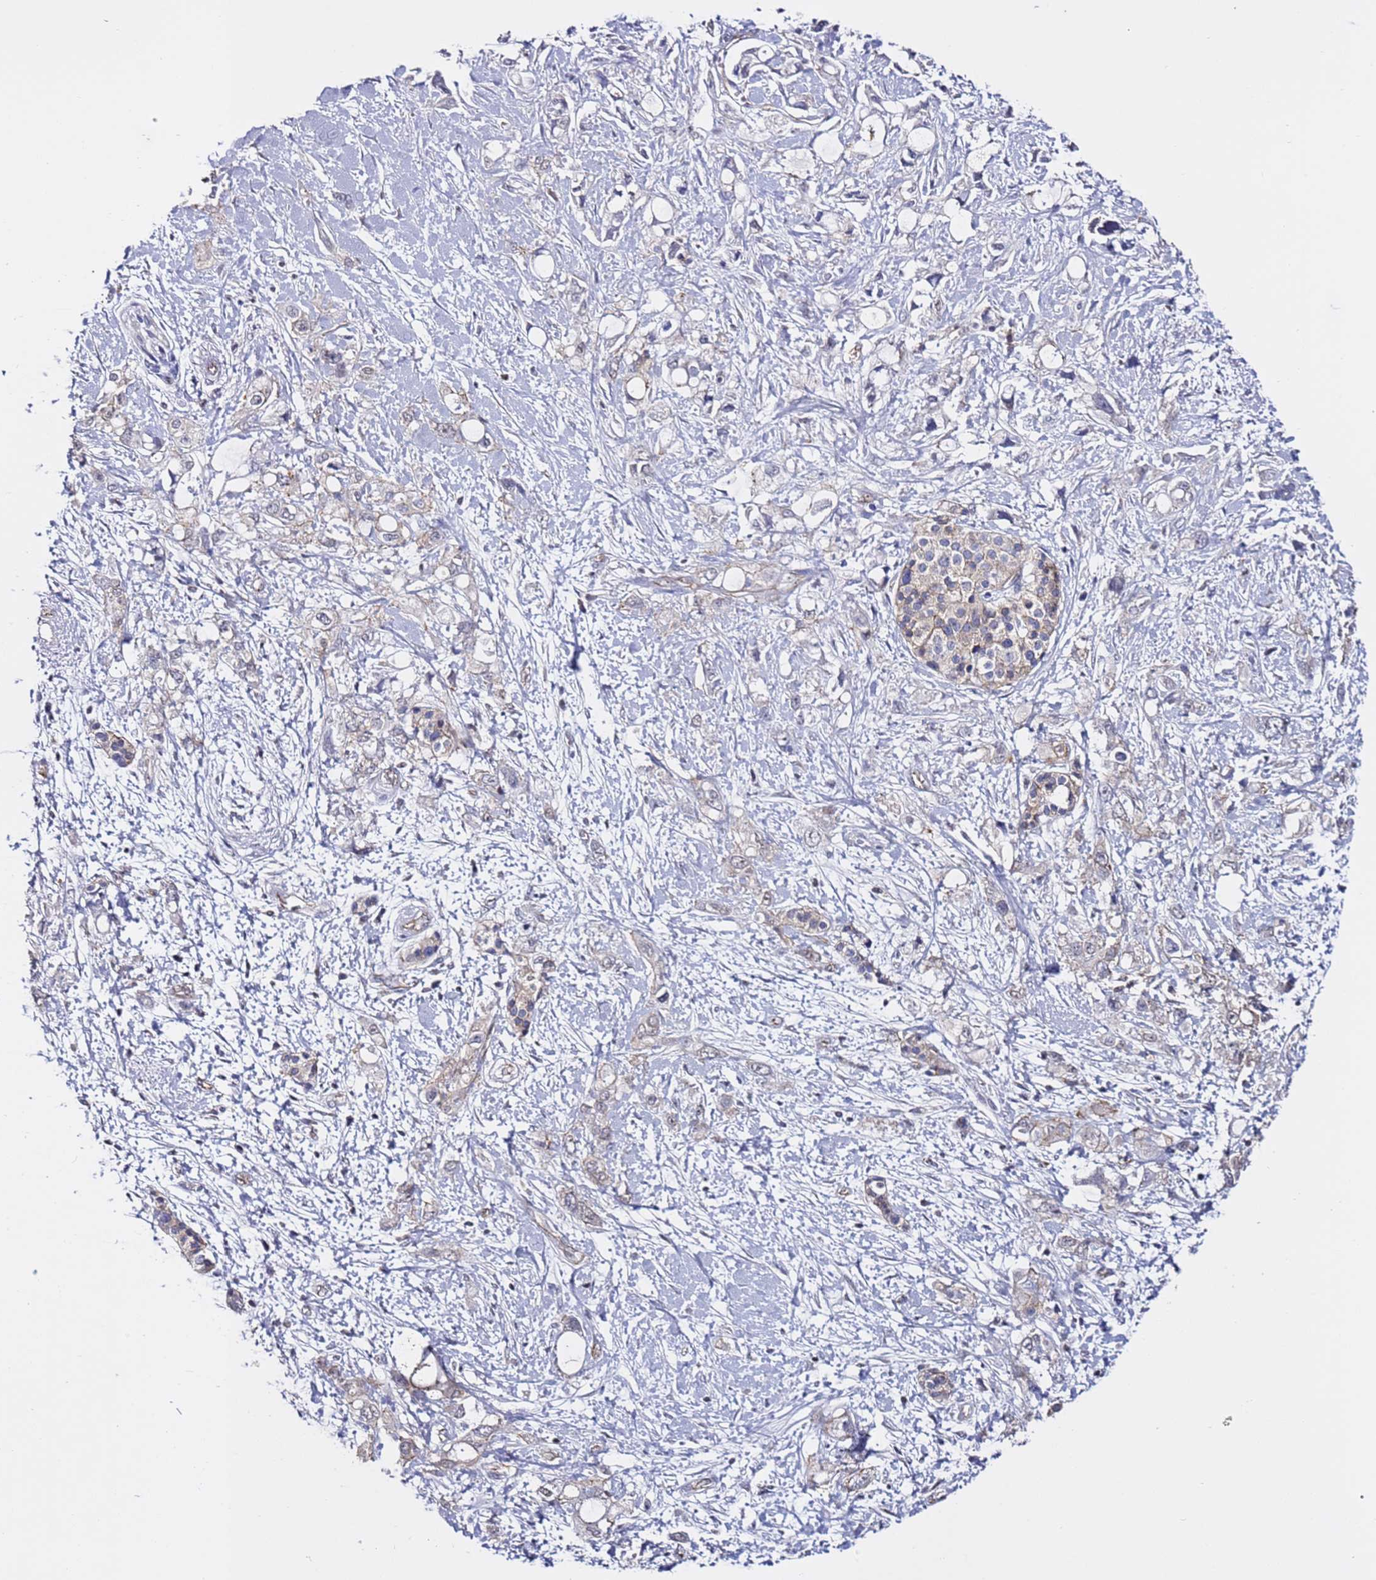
{"staining": {"intensity": "weak", "quantity": "<25%", "location": "cytoplasmic/membranous"}, "tissue": "pancreatic cancer", "cell_type": "Tumor cells", "image_type": "cancer", "snomed": [{"axis": "morphology", "description": "Adenocarcinoma, NOS"}, {"axis": "topography", "description": "Pancreas"}], "caption": "A photomicrograph of pancreatic adenocarcinoma stained for a protein reveals no brown staining in tumor cells.", "gene": "TENM3", "patient": {"sex": "female", "age": 56}}